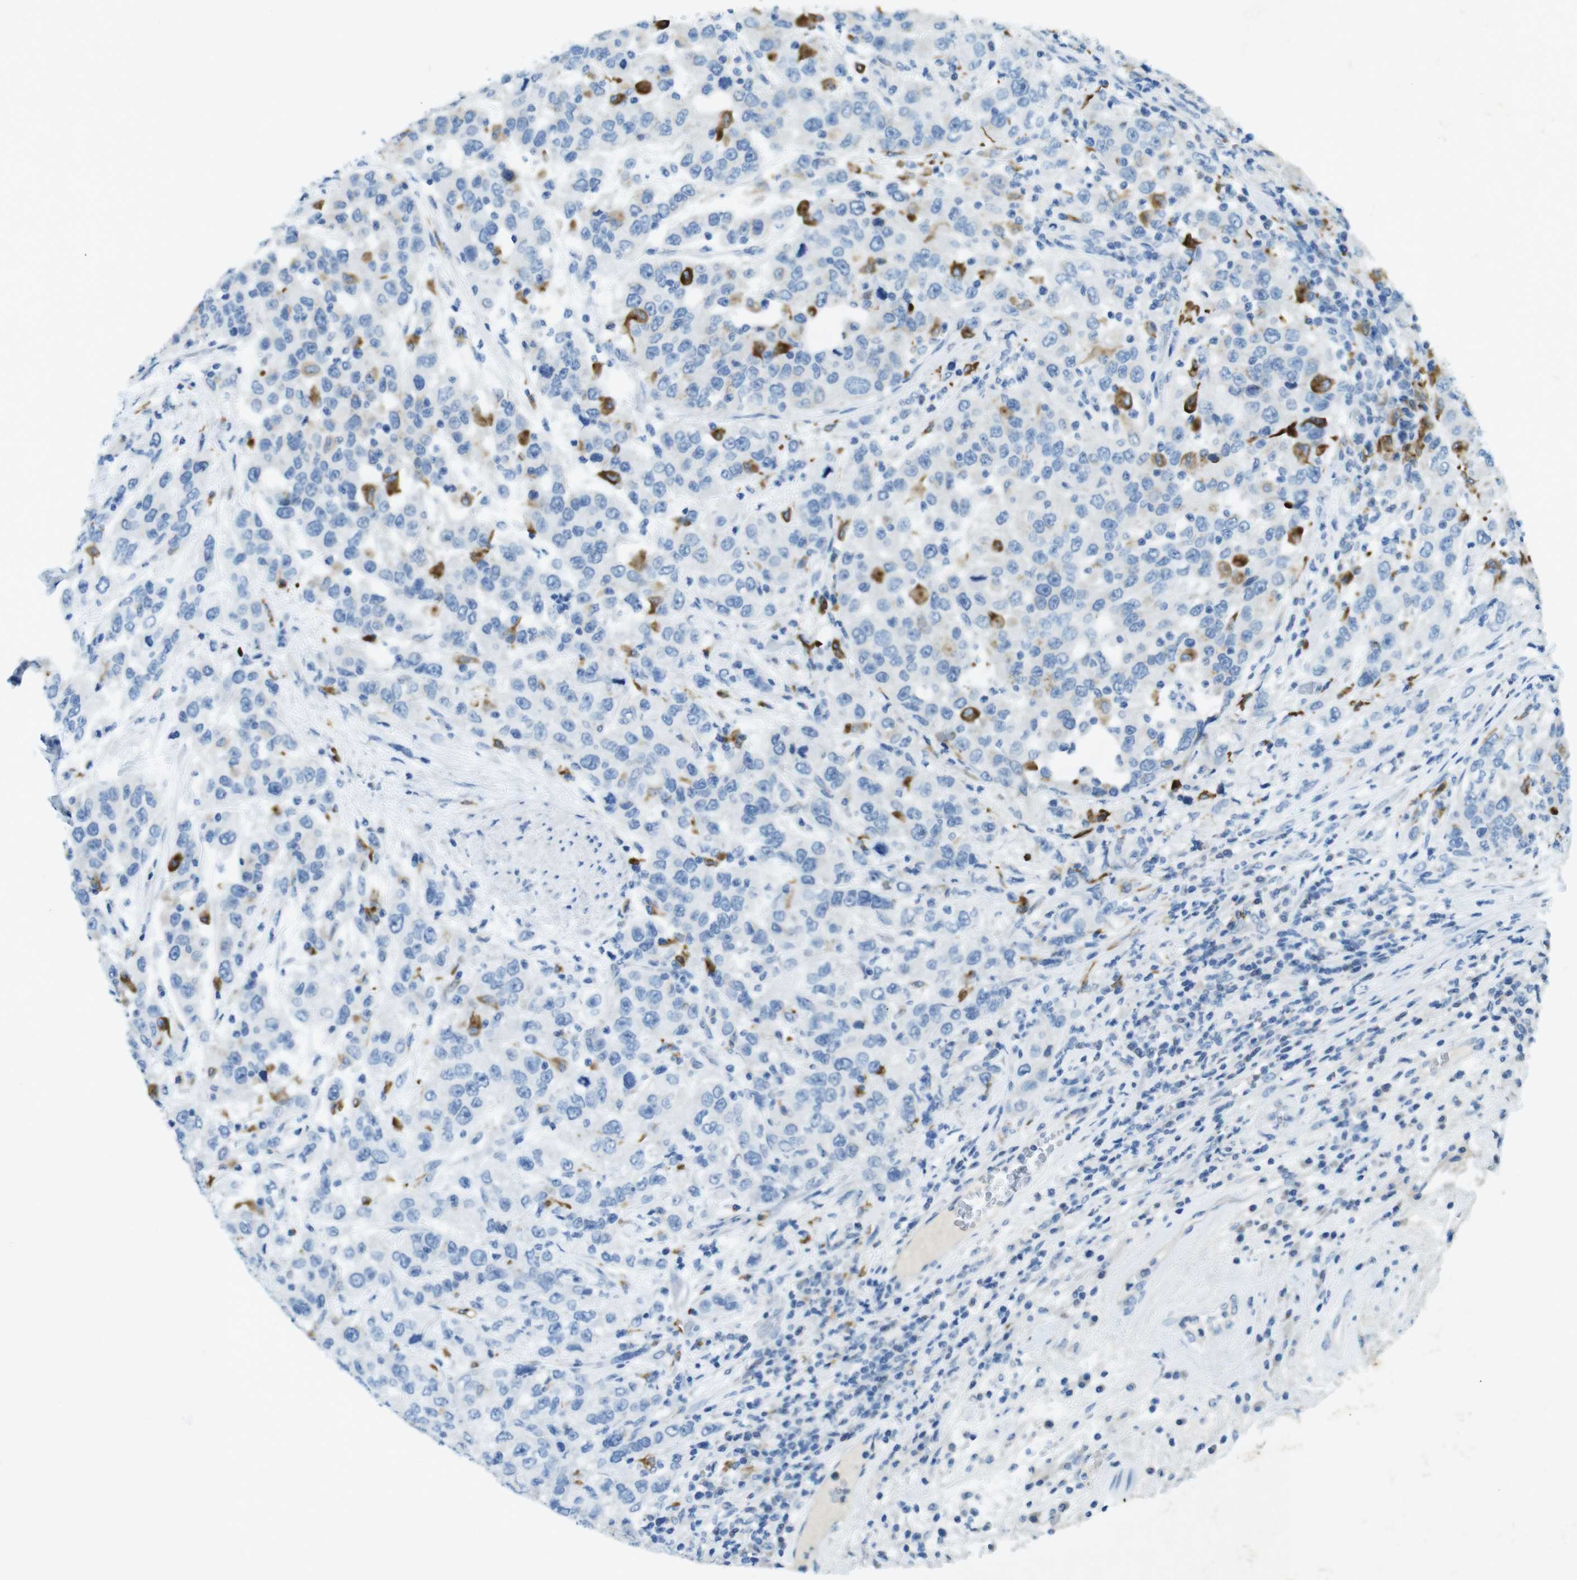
{"staining": {"intensity": "negative", "quantity": "none", "location": "none"}, "tissue": "urothelial cancer", "cell_type": "Tumor cells", "image_type": "cancer", "snomed": [{"axis": "morphology", "description": "Urothelial carcinoma, High grade"}, {"axis": "topography", "description": "Urinary bladder"}], "caption": "Tumor cells are negative for brown protein staining in urothelial cancer.", "gene": "CD320", "patient": {"sex": "female", "age": 80}}